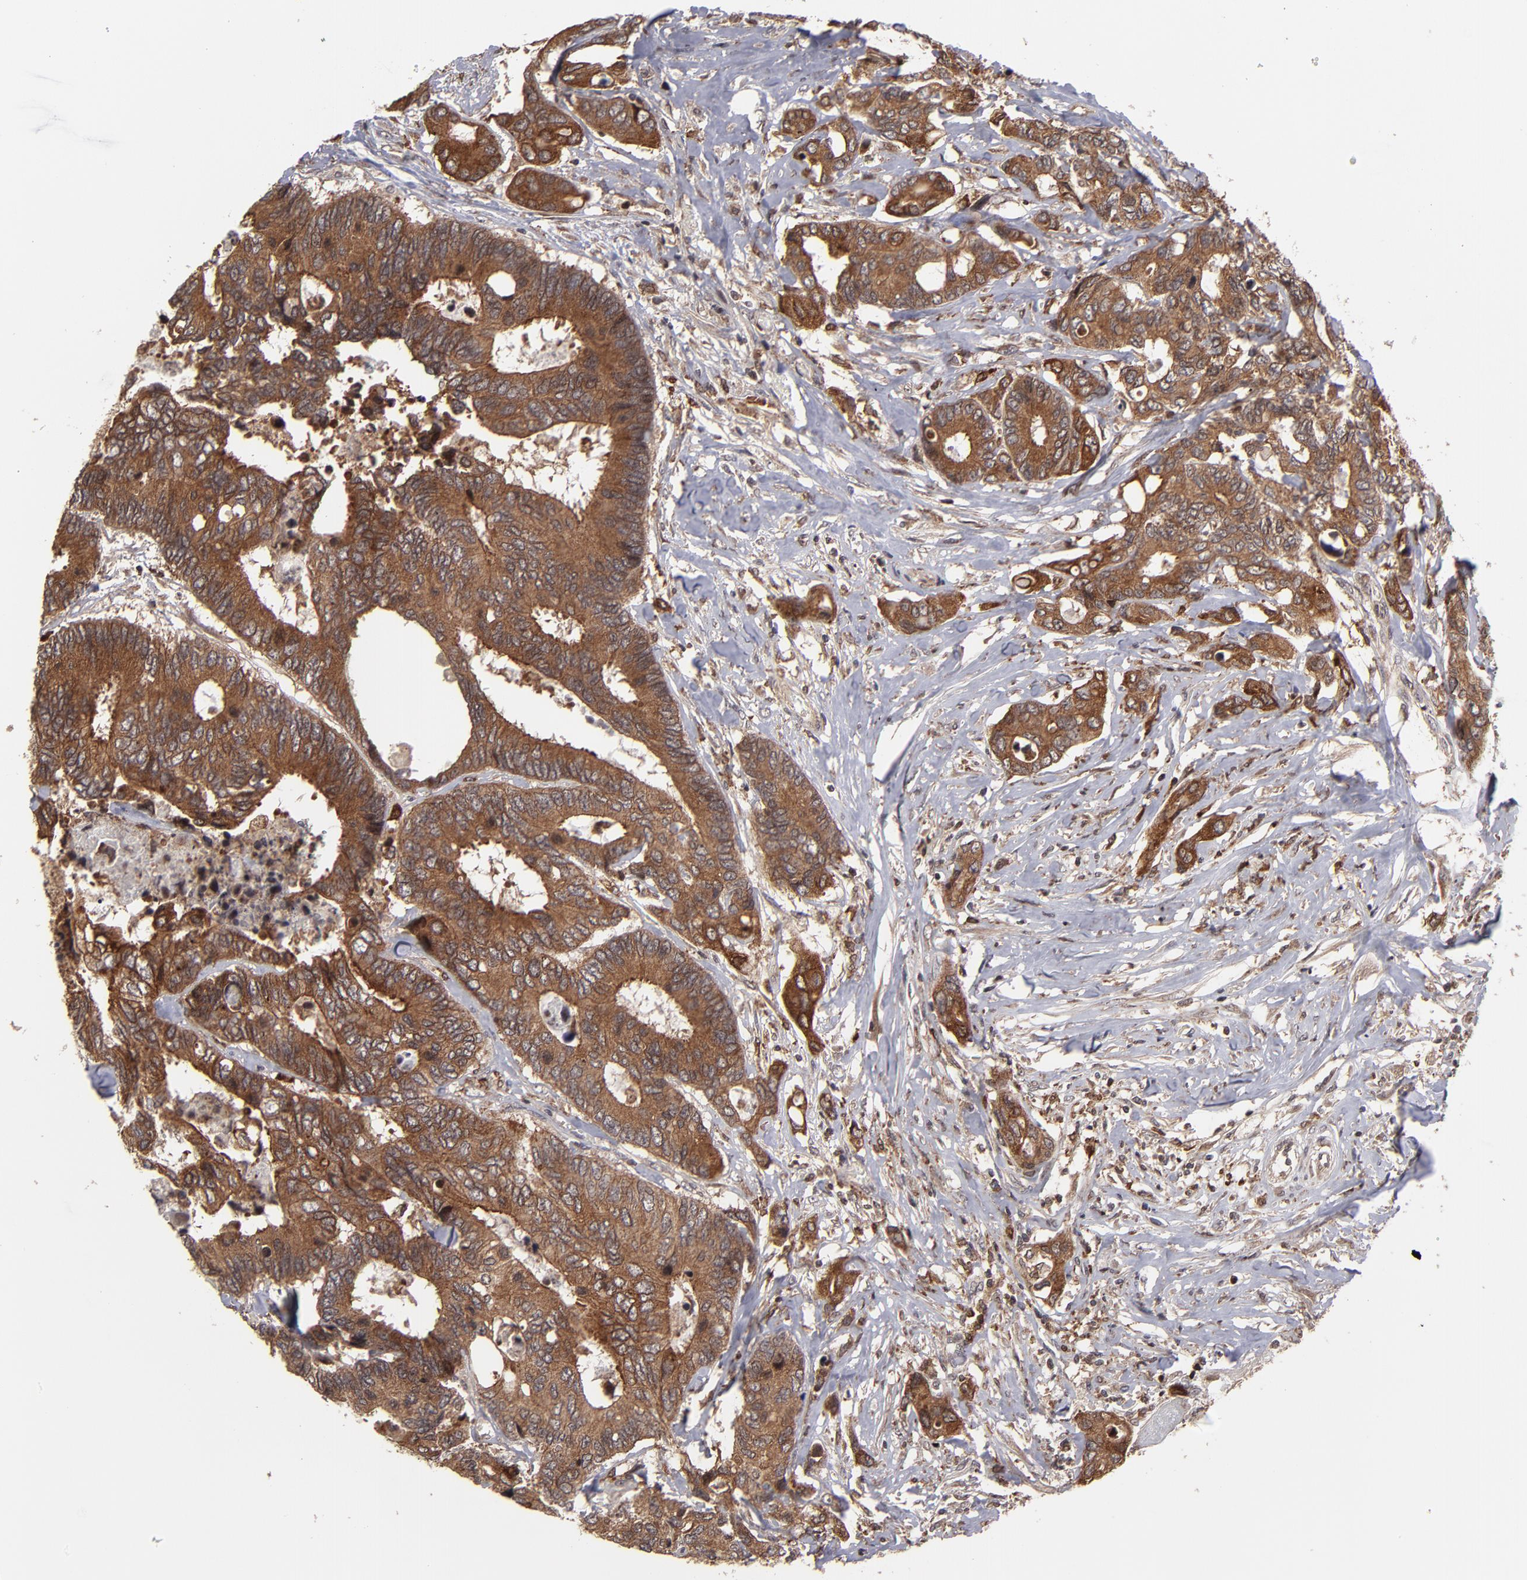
{"staining": {"intensity": "strong", "quantity": ">75%", "location": "cytoplasmic/membranous"}, "tissue": "colorectal cancer", "cell_type": "Tumor cells", "image_type": "cancer", "snomed": [{"axis": "morphology", "description": "Adenocarcinoma, NOS"}, {"axis": "topography", "description": "Rectum"}], "caption": "Adenocarcinoma (colorectal) stained with immunohistochemistry (IHC) shows strong cytoplasmic/membranous expression in approximately >75% of tumor cells.", "gene": "RGS6", "patient": {"sex": "male", "age": 55}}